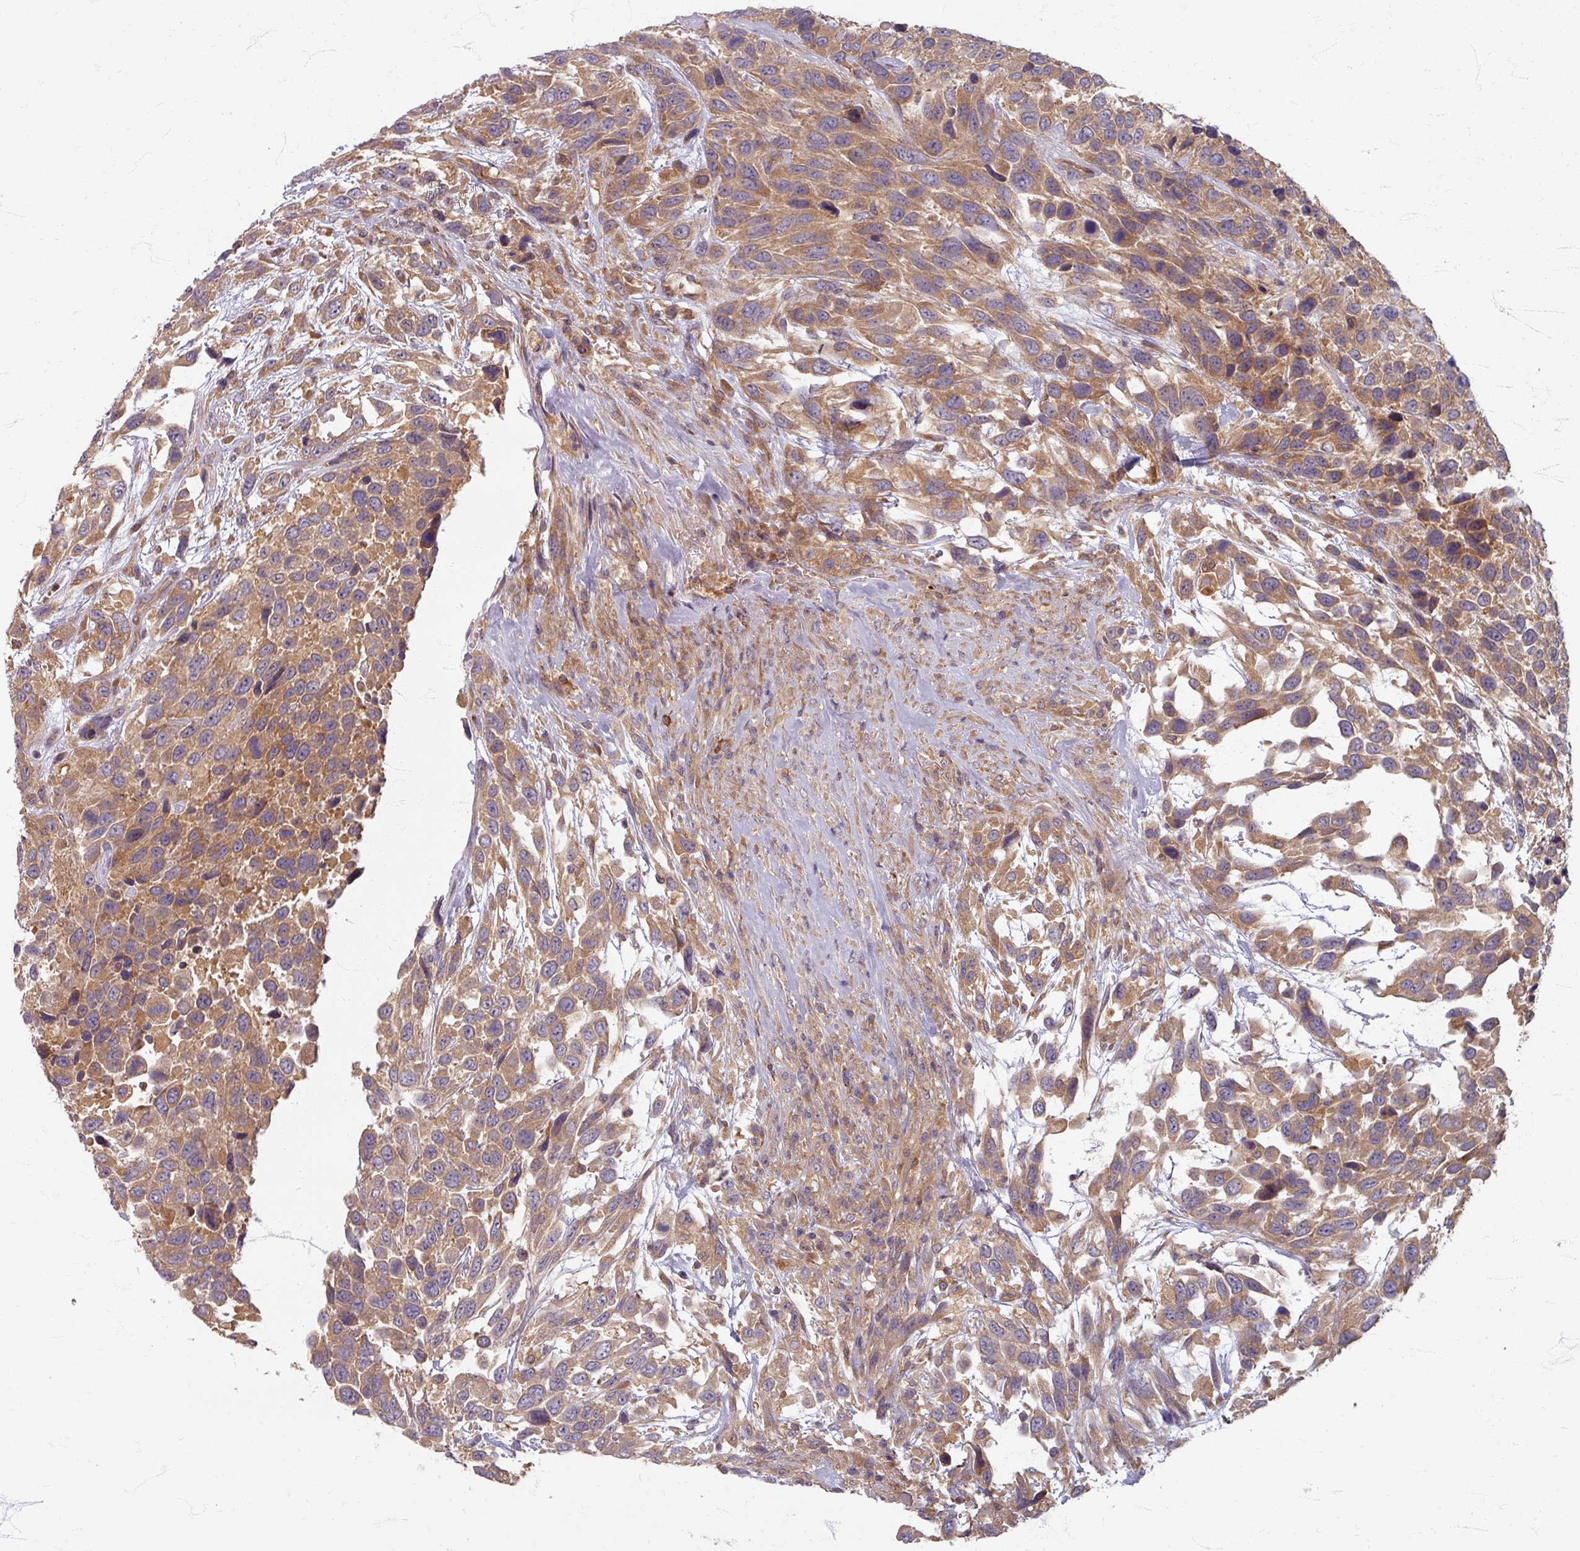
{"staining": {"intensity": "moderate", "quantity": ">75%", "location": "cytoplasmic/membranous"}, "tissue": "urothelial cancer", "cell_type": "Tumor cells", "image_type": "cancer", "snomed": [{"axis": "morphology", "description": "Urothelial carcinoma, High grade"}, {"axis": "topography", "description": "Urinary bladder"}], "caption": "Immunohistochemical staining of urothelial carcinoma (high-grade) exhibits medium levels of moderate cytoplasmic/membranous expression in approximately >75% of tumor cells. The staining was performed using DAB (3,3'-diaminobenzidine) to visualize the protein expression in brown, while the nuclei were stained in blue with hematoxylin (Magnification: 20x).", "gene": "STAM", "patient": {"sex": "female", "age": 70}}